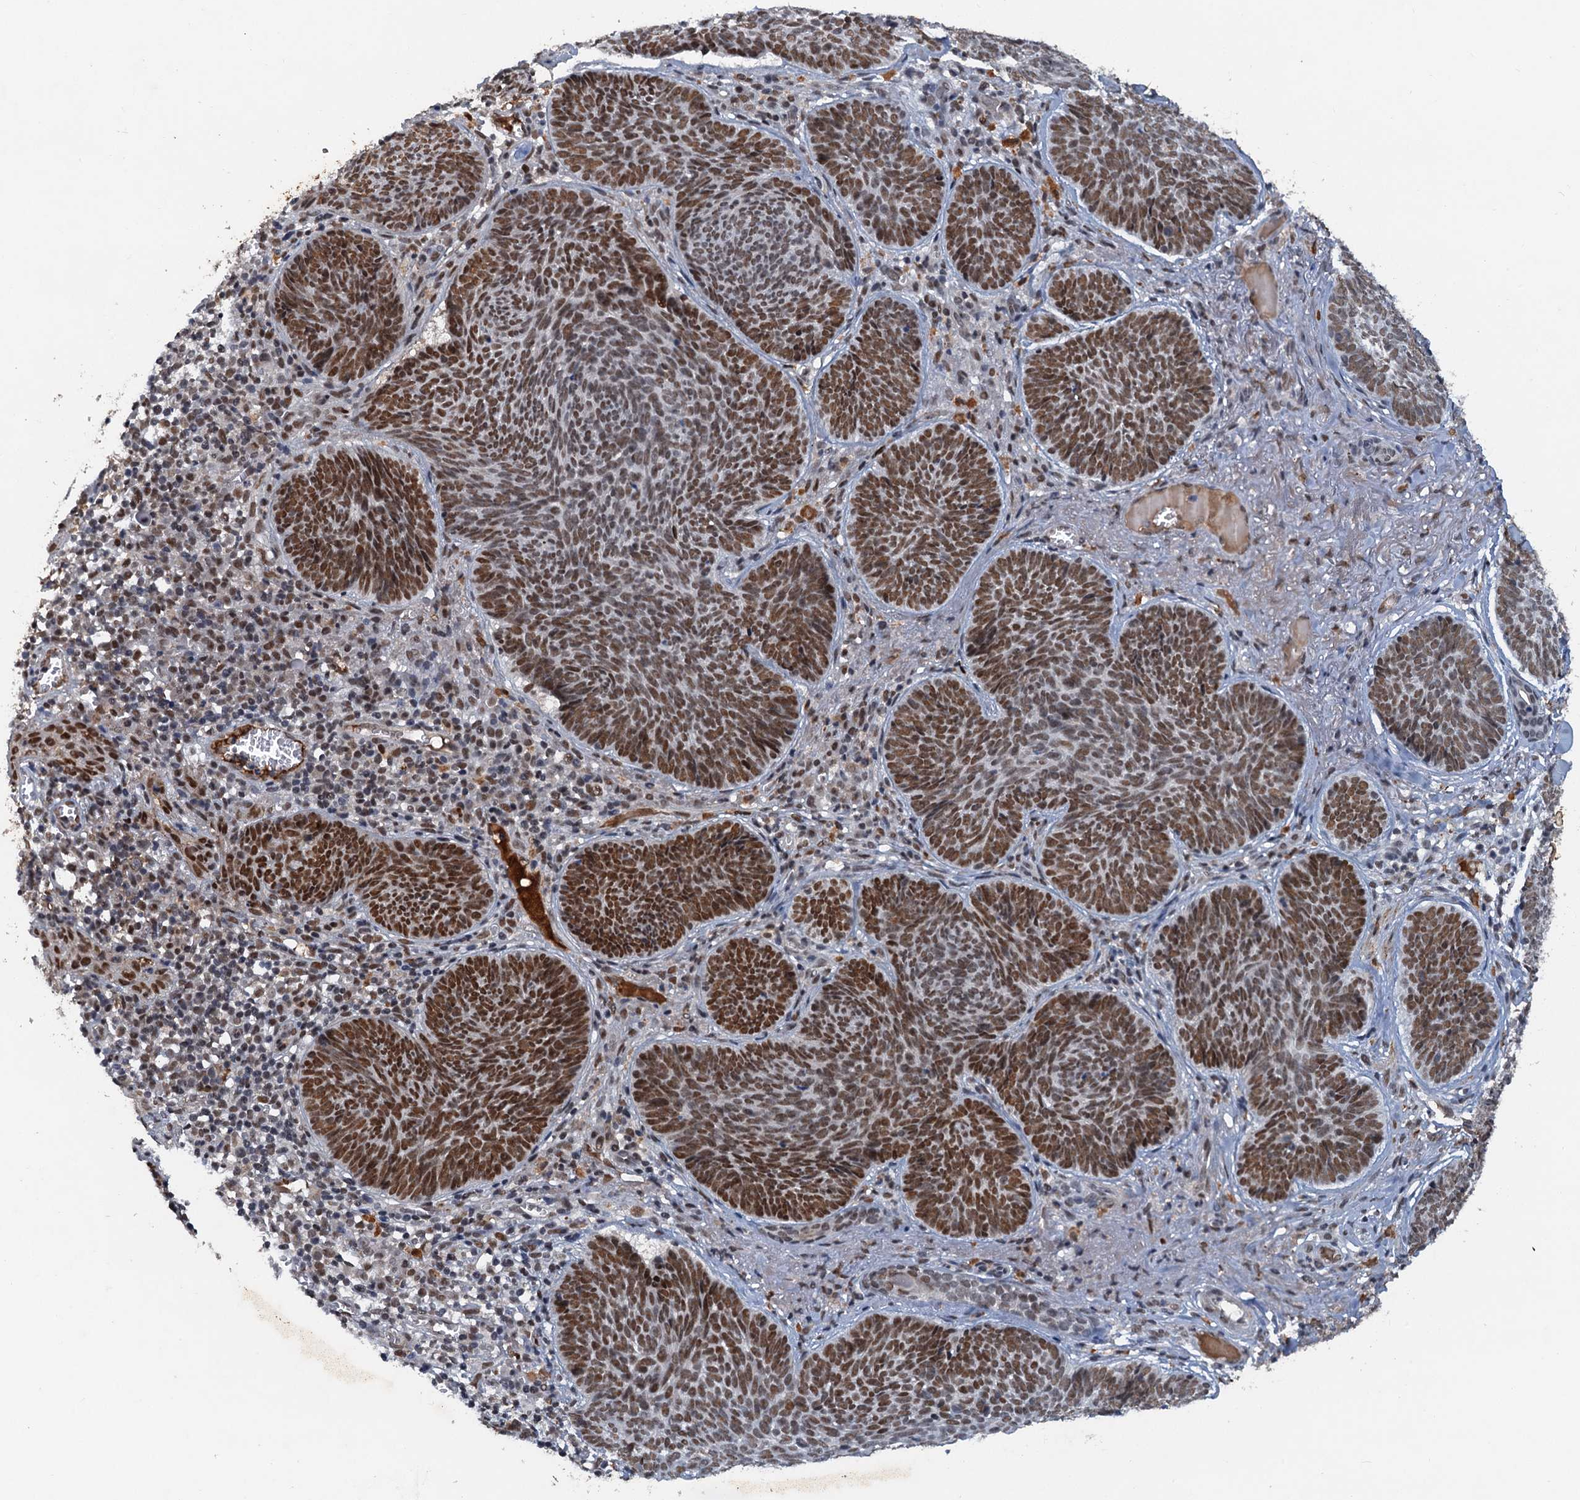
{"staining": {"intensity": "moderate", "quantity": ">75%", "location": "nuclear"}, "tissue": "skin cancer", "cell_type": "Tumor cells", "image_type": "cancer", "snomed": [{"axis": "morphology", "description": "Basal cell carcinoma"}, {"axis": "topography", "description": "Skin"}], "caption": "Basal cell carcinoma (skin) stained with immunohistochemistry shows moderate nuclear positivity in approximately >75% of tumor cells.", "gene": "CSTF3", "patient": {"sex": "female", "age": 74}}